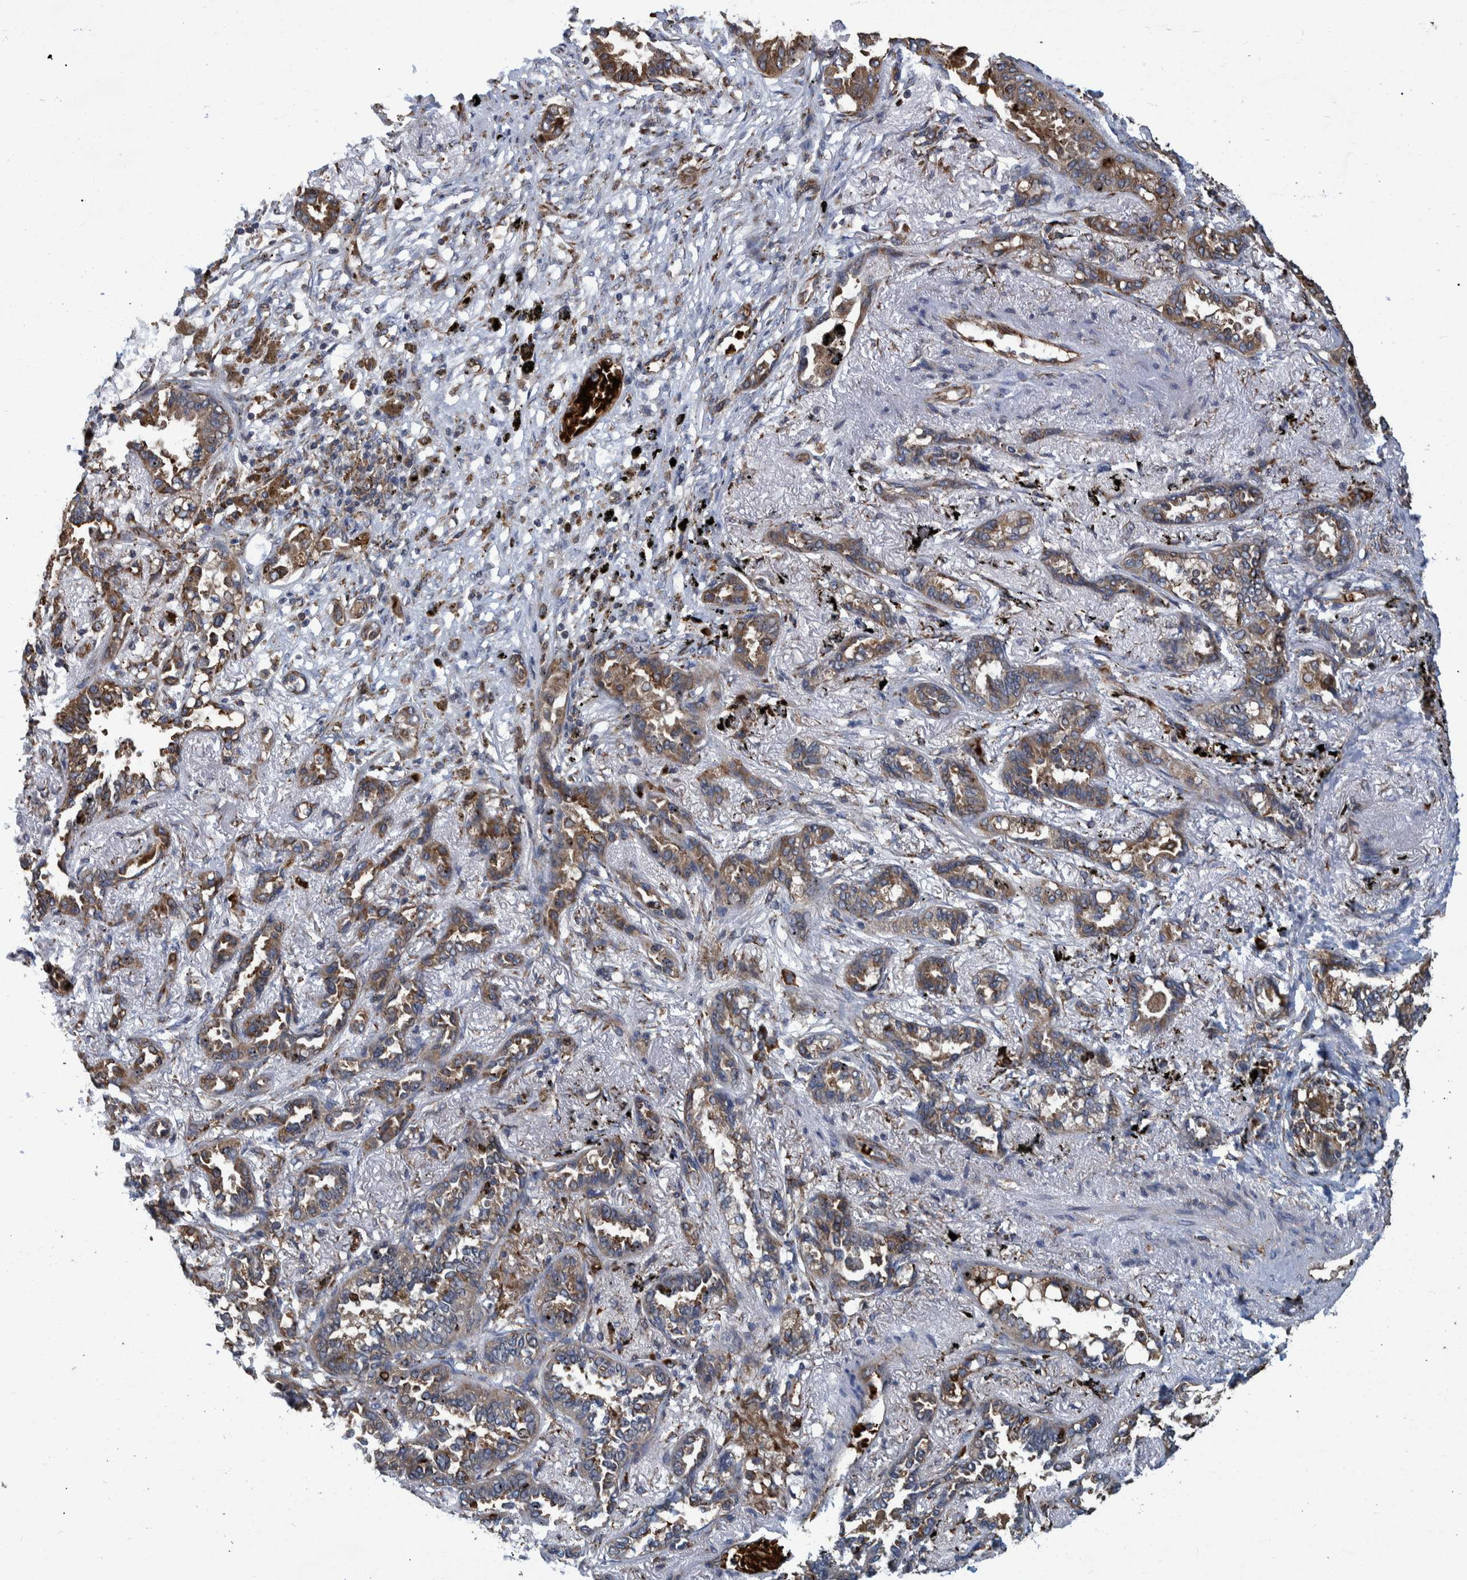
{"staining": {"intensity": "weak", "quantity": "25%-75%", "location": "cytoplasmic/membranous"}, "tissue": "lung cancer", "cell_type": "Tumor cells", "image_type": "cancer", "snomed": [{"axis": "morphology", "description": "Adenocarcinoma, NOS"}, {"axis": "topography", "description": "Lung"}], "caption": "IHC histopathology image of neoplastic tissue: human lung cancer stained using immunohistochemistry displays low levels of weak protein expression localized specifically in the cytoplasmic/membranous of tumor cells, appearing as a cytoplasmic/membranous brown color.", "gene": "SPAG5", "patient": {"sex": "male", "age": 59}}